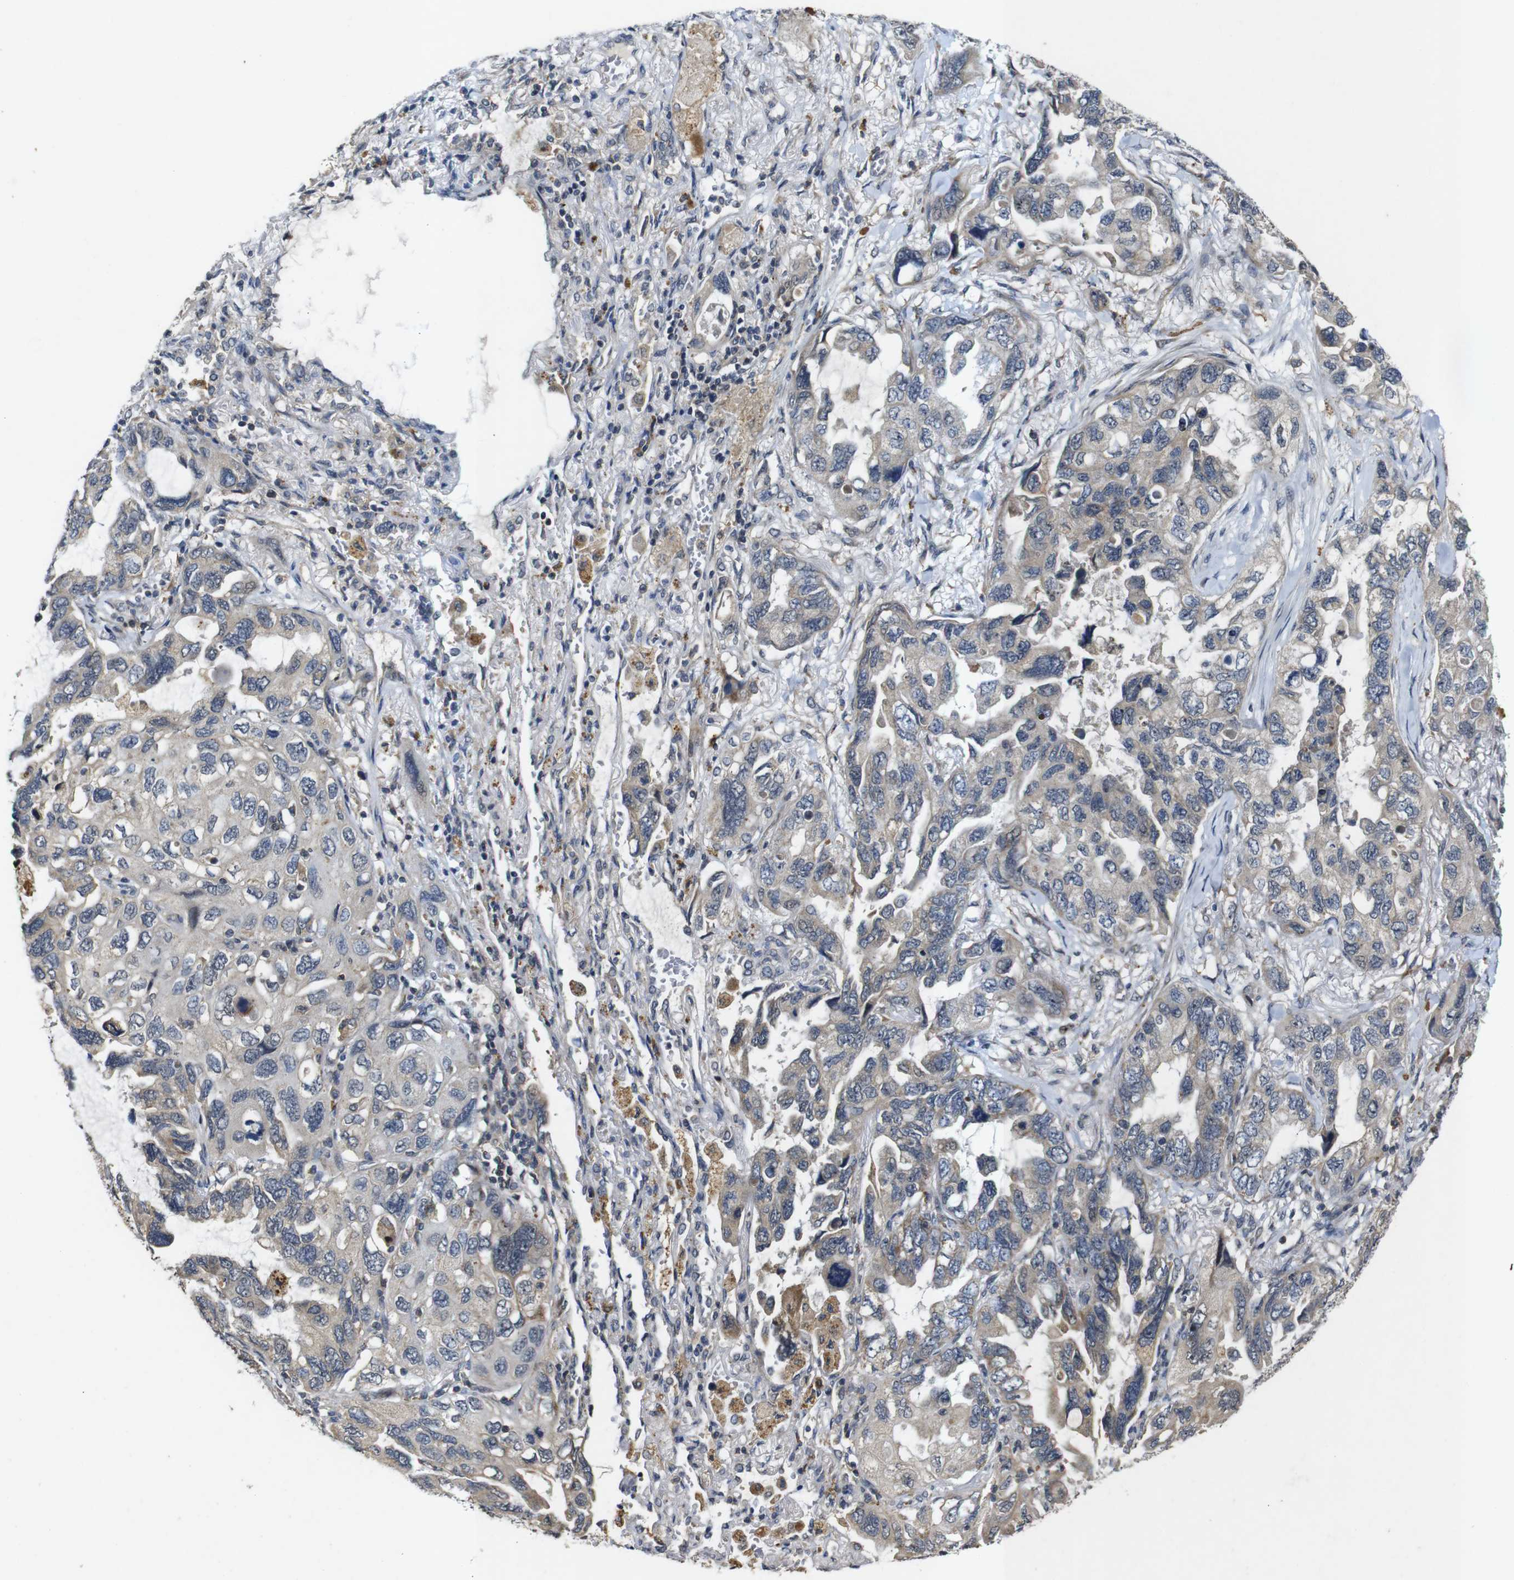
{"staining": {"intensity": "weak", "quantity": "25%-75%", "location": "cytoplasmic/membranous"}, "tissue": "lung cancer", "cell_type": "Tumor cells", "image_type": "cancer", "snomed": [{"axis": "morphology", "description": "Squamous cell carcinoma, NOS"}, {"axis": "topography", "description": "Lung"}], "caption": "A brown stain labels weak cytoplasmic/membranous expression of a protein in lung squamous cell carcinoma tumor cells. (Brightfield microscopy of DAB IHC at high magnification).", "gene": "MAGI2", "patient": {"sex": "female", "age": 73}}